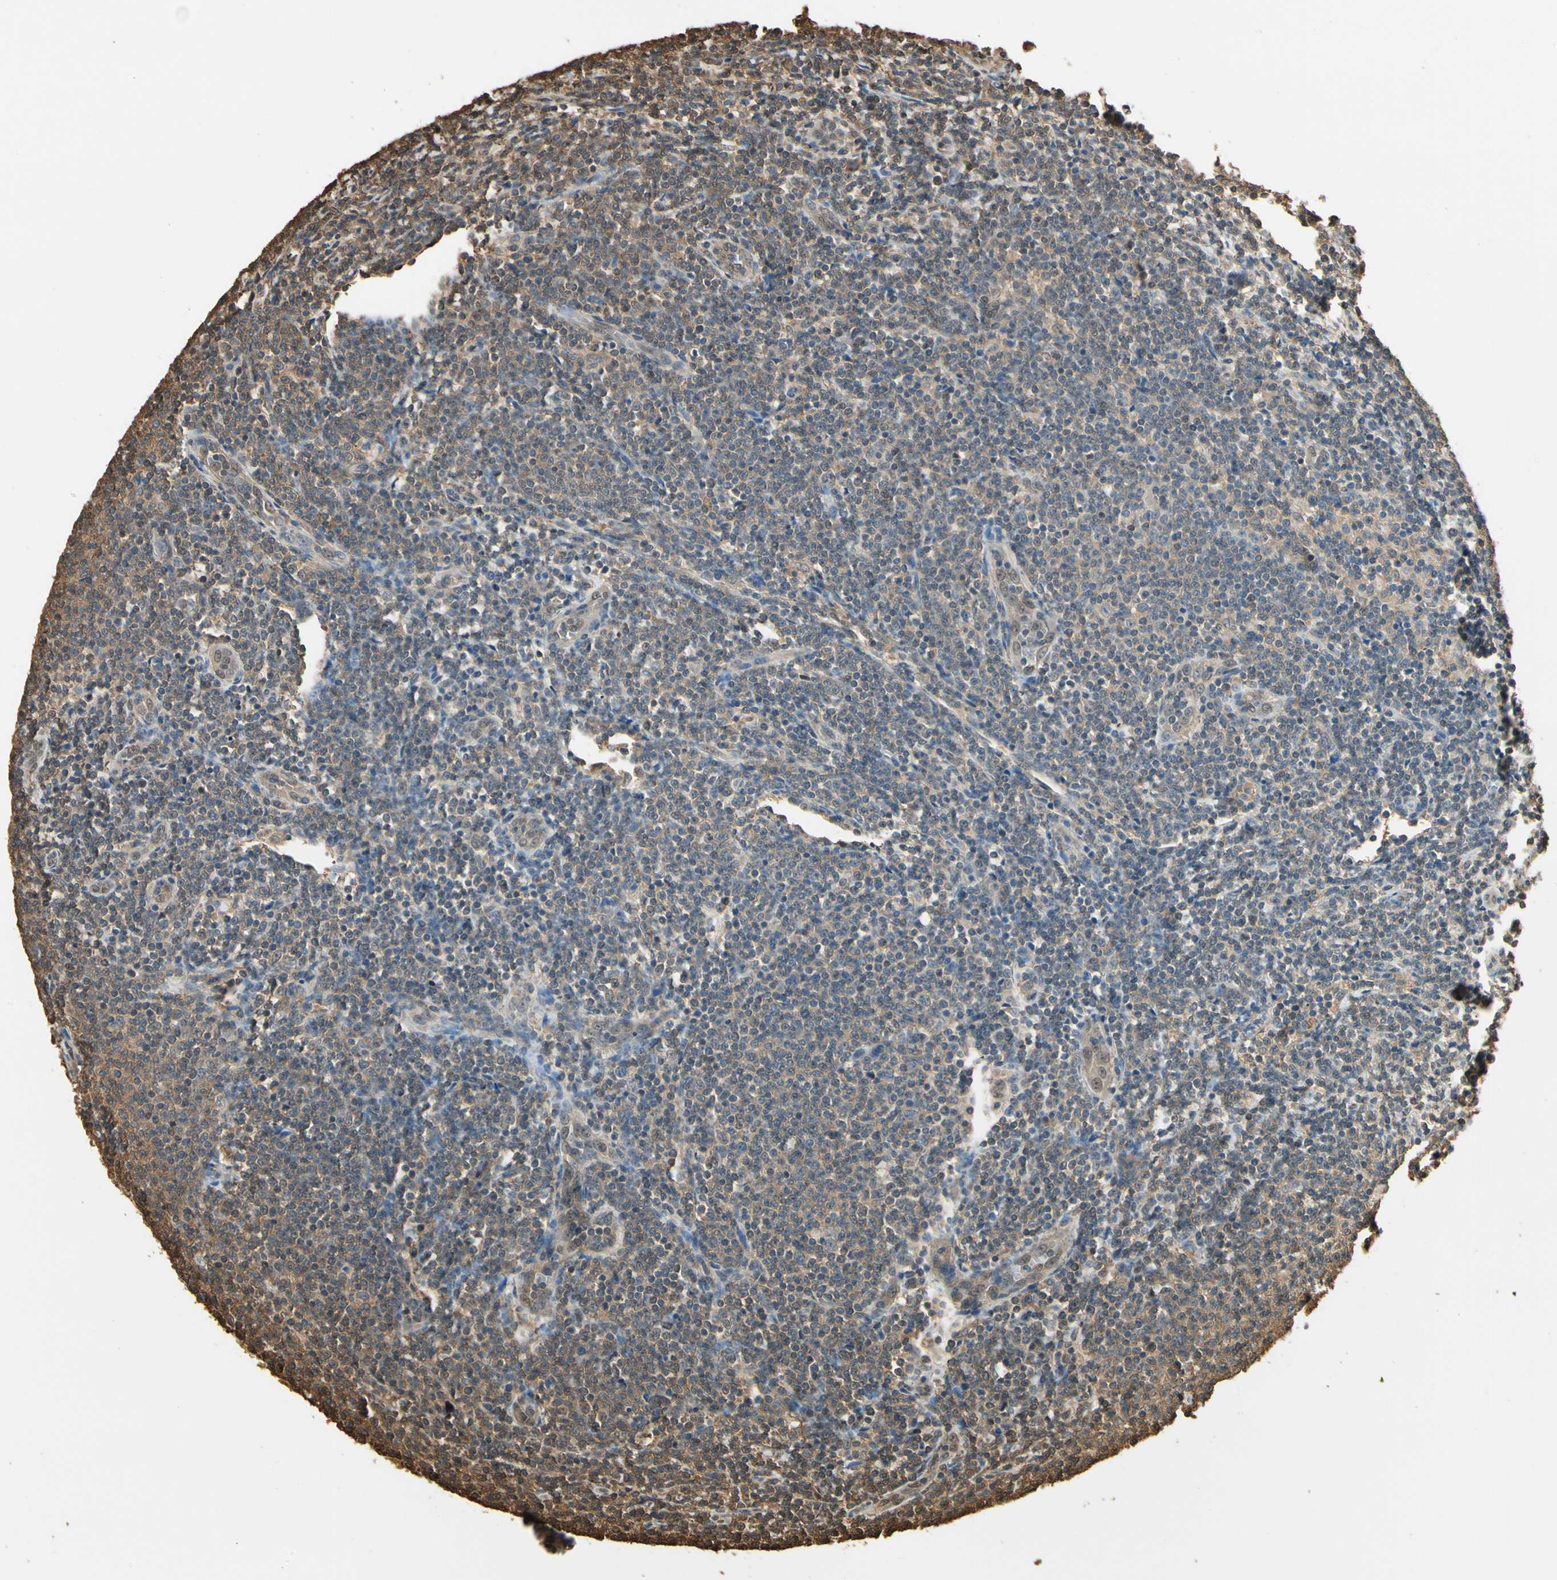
{"staining": {"intensity": "weak", "quantity": "25%-75%", "location": "cytoplasmic/membranous"}, "tissue": "lymphoma", "cell_type": "Tumor cells", "image_type": "cancer", "snomed": [{"axis": "morphology", "description": "Malignant lymphoma, non-Hodgkin's type, Low grade"}, {"axis": "topography", "description": "Lymph node"}], "caption": "Immunohistochemical staining of malignant lymphoma, non-Hodgkin's type (low-grade) demonstrates low levels of weak cytoplasmic/membranous expression in about 25%-75% of tumor cells.", "gene": "YWHAE", "patient": {"sex": "male", "age": 66}}